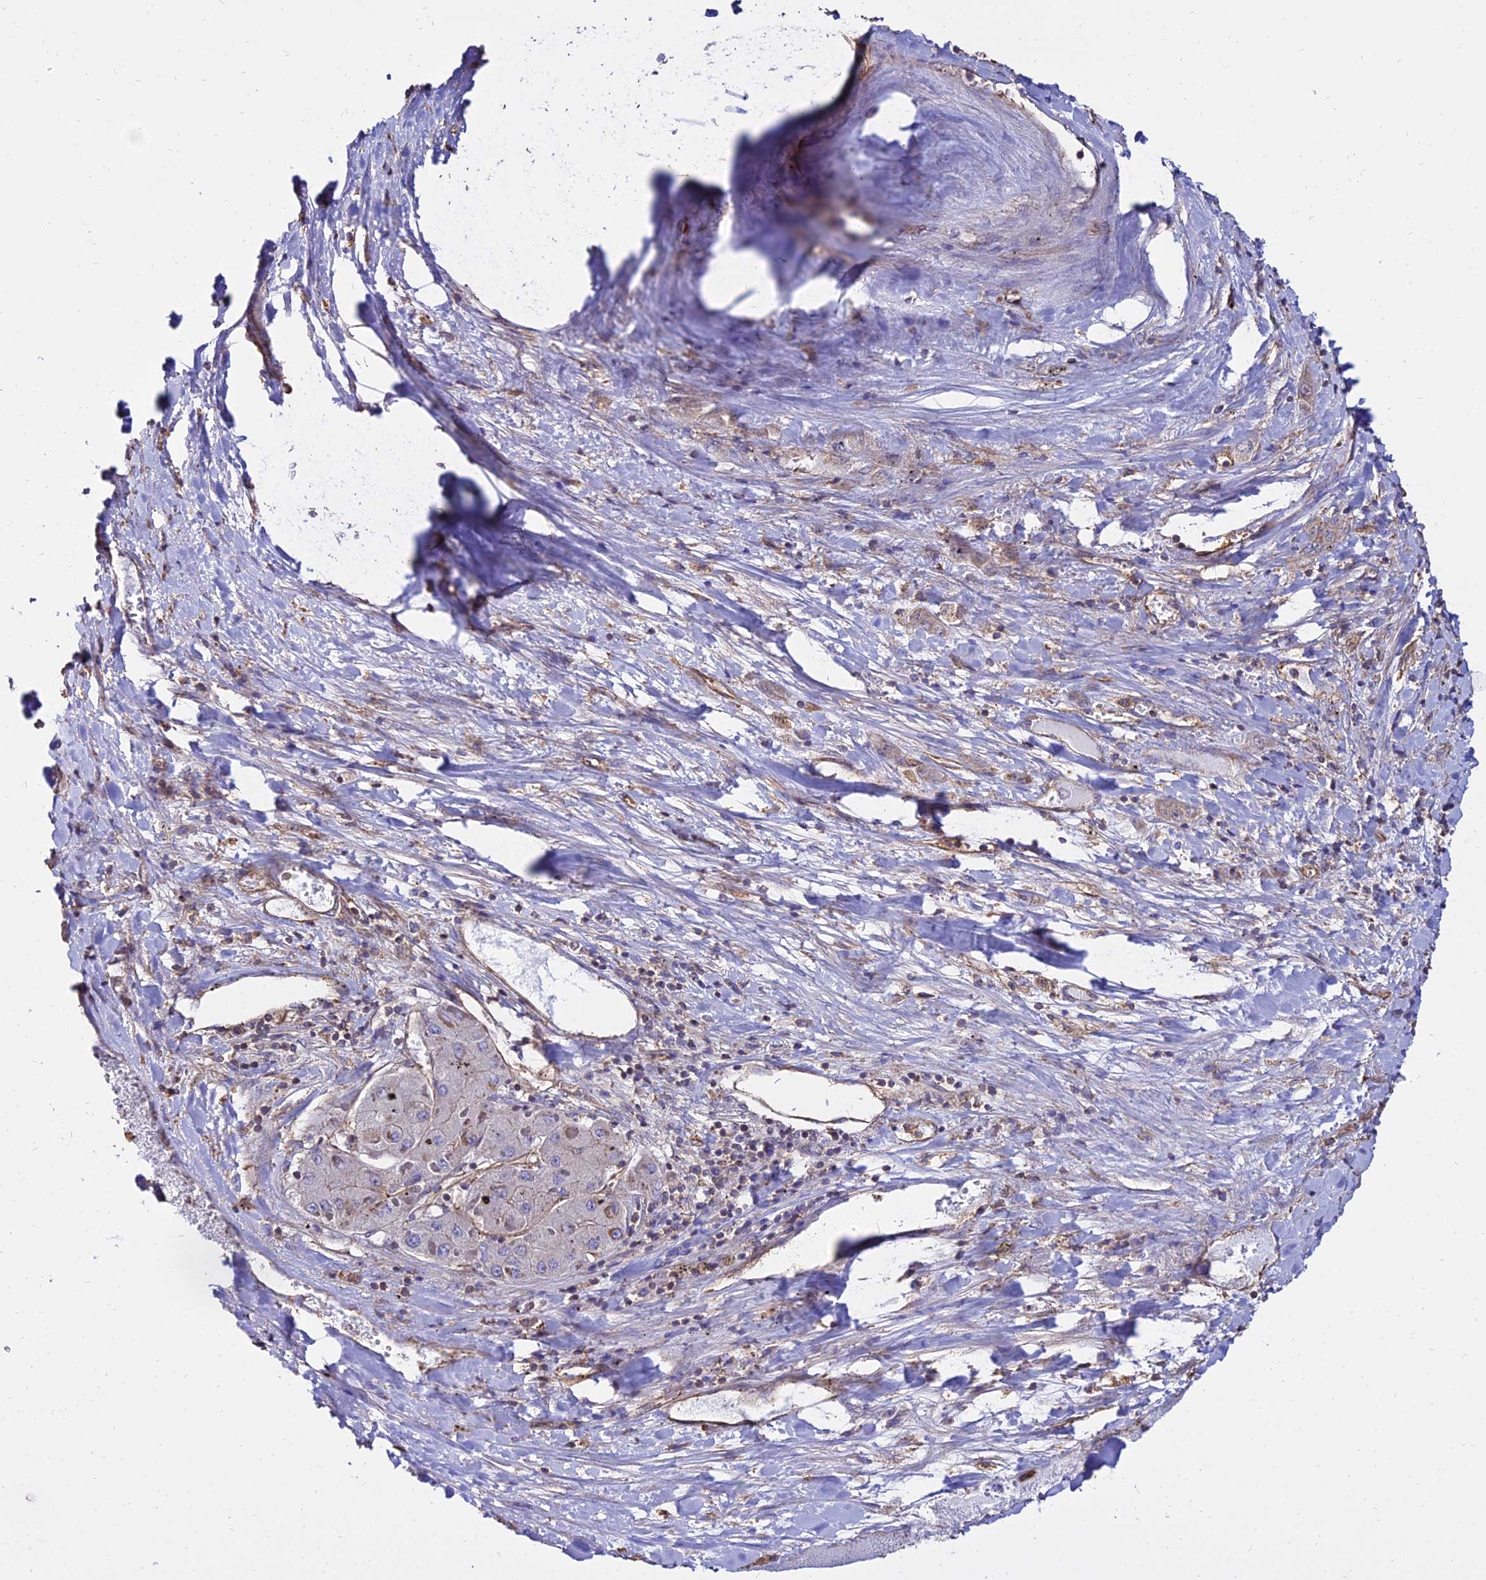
{"staining": {"intensity": "weak", "quantity": "<25%", "location": "cytoplasmic/membranous"}, "tissue": "liver cancer", "cell_type": "Tumor cells", "image_type": "cancer", "snomed": [{"axis": "morphology", "description": "Carcinoma, Hepatocellular, NOS"}, {"axis": "topography", "description": "Liver"}], "caption": "A high-resolution histopathology image shows IHC staining of liver cancer, which displays no significant staining in tumor cells.", "gene": "CALM2", "patient": {"sex": "female", "age": 73}}